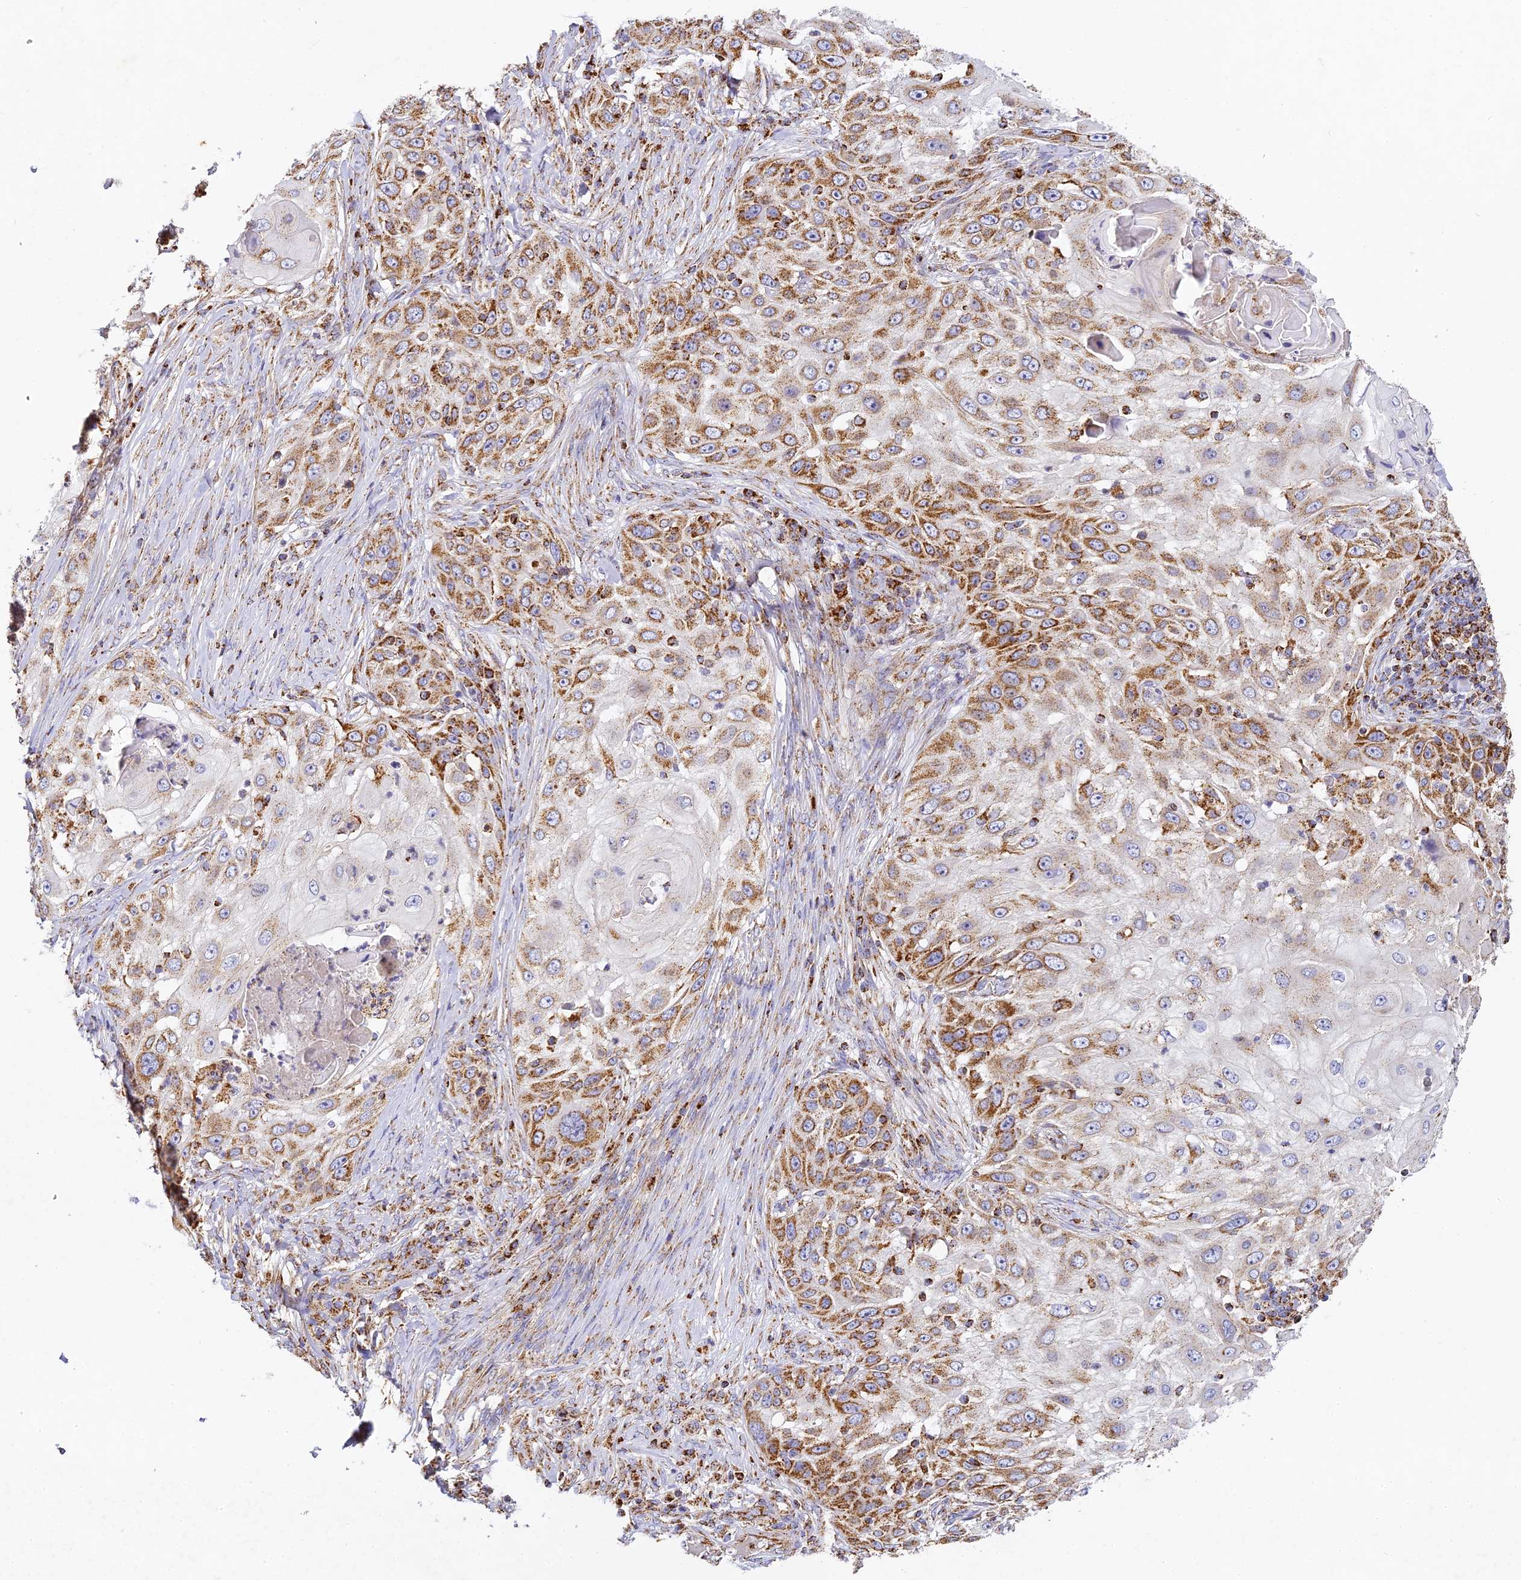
{"staining": {"intensity": "moderate", "quantity": ">75%", "location": "cytoplasmic/membranous"}, "tissue": "skin cancer", "cell_type": "Tumor cells", "image_type": "cancer", "snomed": [{"axis": "morphology", "description": "Squamous cell carcinoma, NOS"}, {"axis": "topography", "description": "Skin"}], "caption": "Protein staining of skin cancer (squamous cell carcinoma) tissue demonstrates moderate cytoplasmic/membranous staining in about >75% of tumor cells.", "gene": "DONSON", "patient": {"sex": "female", "age": 44}}